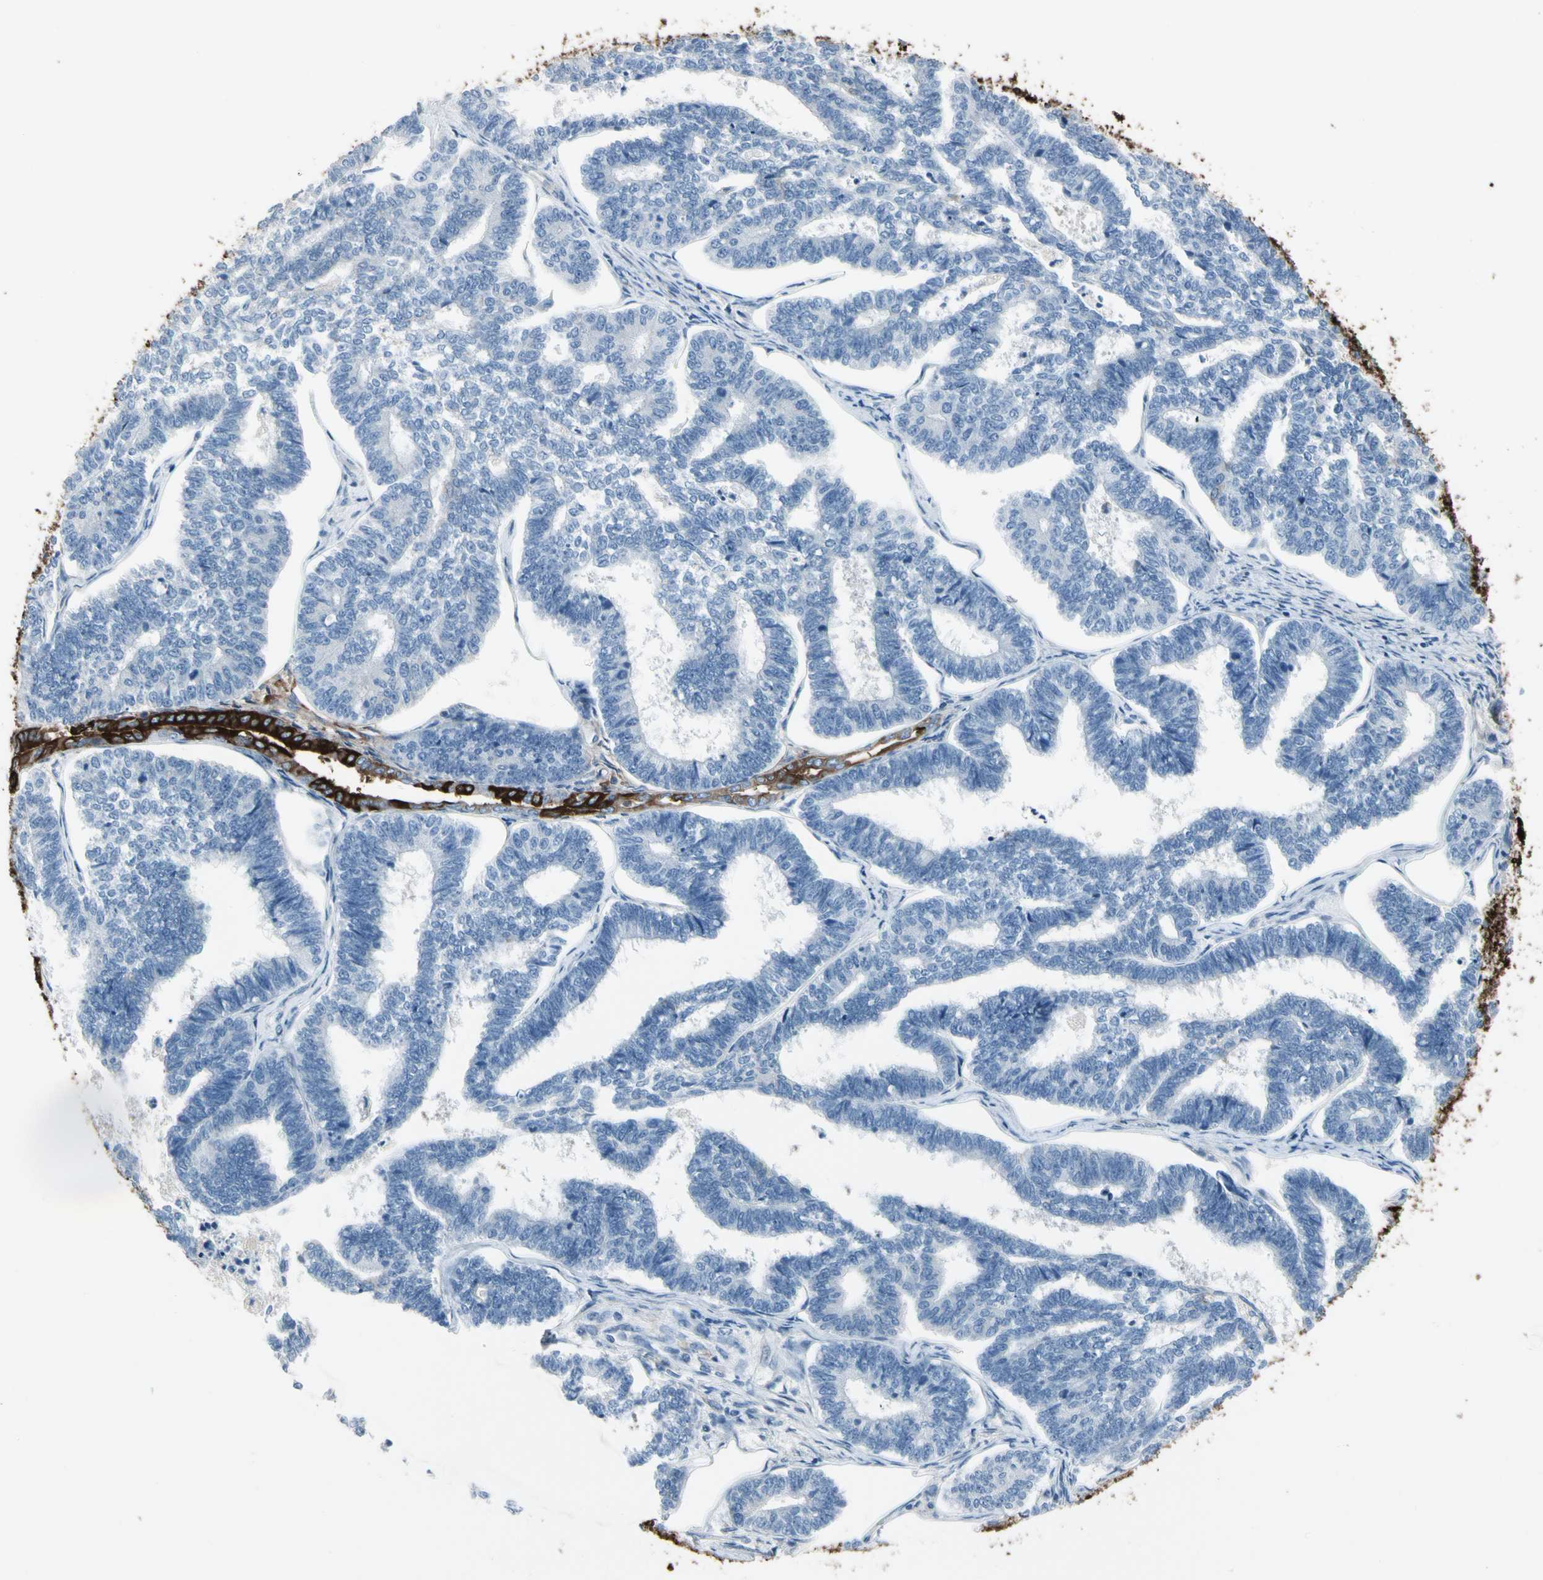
{"staining": {"intensity": "negative", "quantity": "none", "location": "none"}, "tissue": "endometrial cancer", "cell_type": "Tumor cells", "image_type": "cancer", "snomed": [{"axis": "morphology", "description": "Adenocarcinoma, NOS"}, {"axis": "topography", "description": "Endometrium"}], "caption": "High magnification brightfield microscopy of adenocarcinoma (endometrial) stained with DAB (brown) and counterstained with hematoxylin (blue): tumor cells show no significant expression.", "gene": "PIGR", "patient": {"sex": "female", "age": 70}}